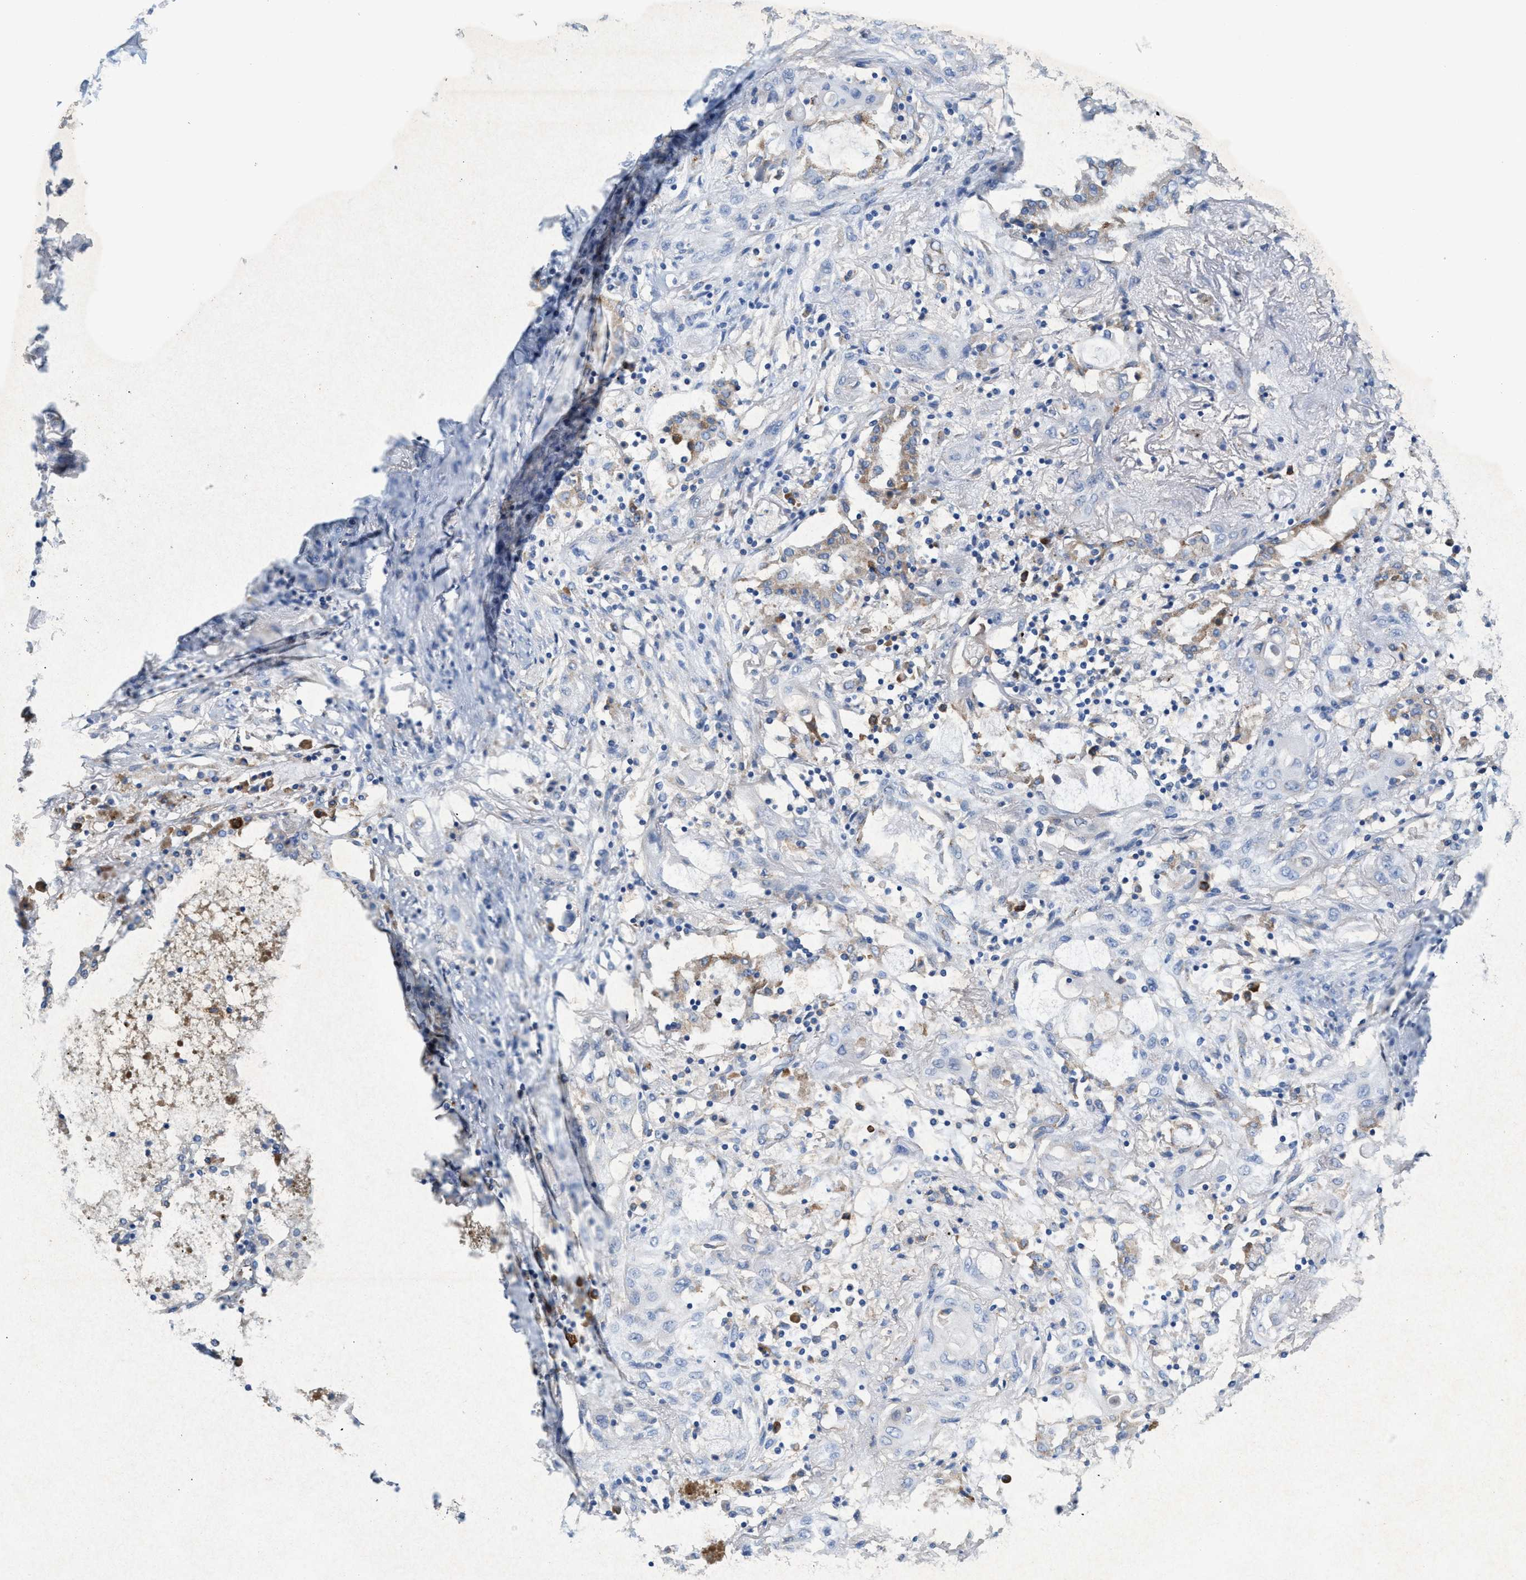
{"staining": {"intensity": "negative", "quantity": "none", "location": "none"}, "tissue": "lung cancer", "cell_type": "Tumor cells", "image_type": "cancer", "snomed": [{"axis": "morphology", "description": "Squamous cell carcinoma, NOS"}, {"axis": "topography", "description": "Lung"}], "caption": "Micrograph shows no protein expression in tumor cells of squamous cell carcinoma (lung) tissue.", "gene": "DYNC2I1", "patient": {"sex": "female", "age": 47}}